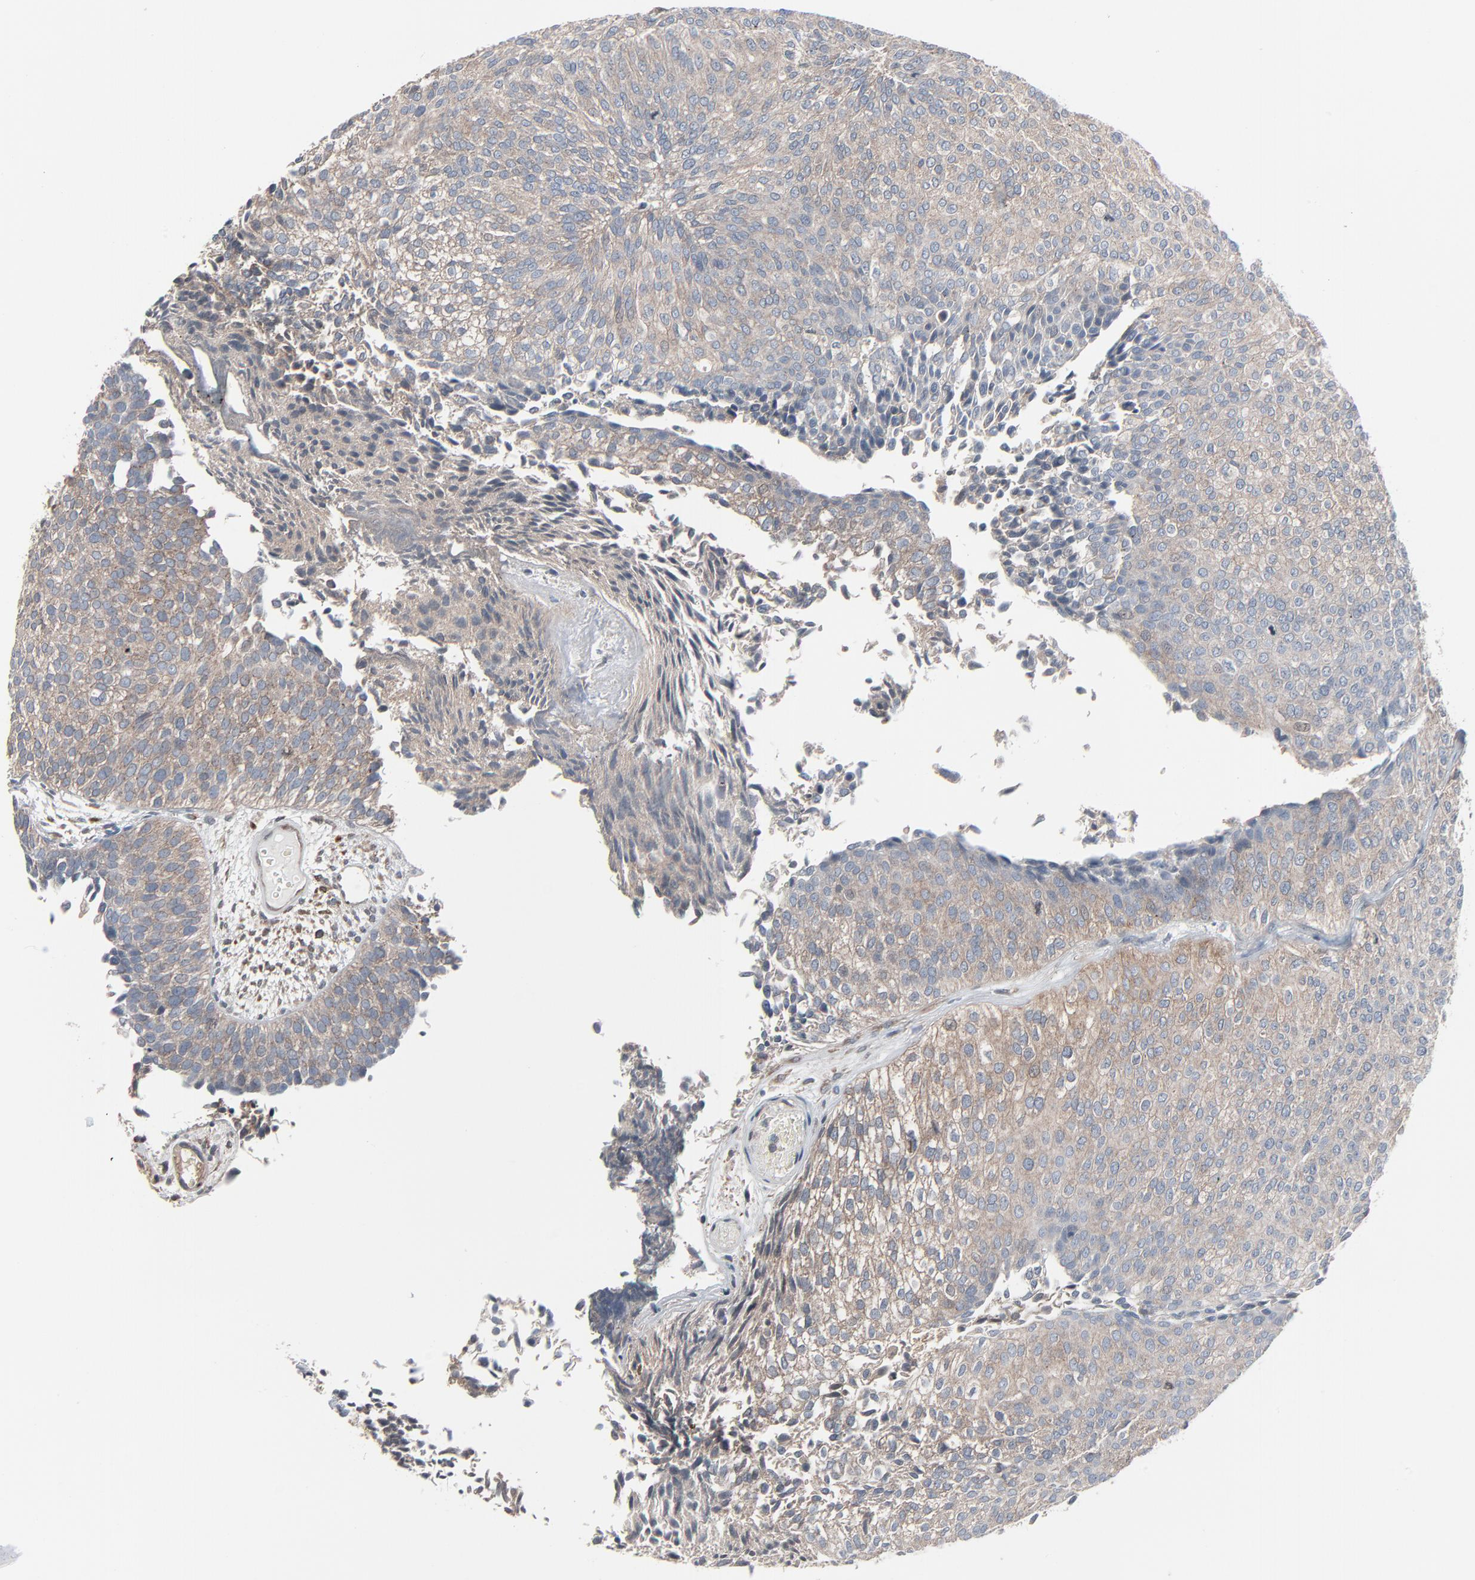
{"staining": {"intensity": "weak", "quantity": ">75%", "location": "cytoplasmic/membranous"}, "tissue": "urothelial cancer", "cell_type": "Tumor cells", "image_type": "cancer", "snomed": [{"axis": "morphology", "description": "Urothelial carcinoma, Low grade"}, {"axis": "topography", "description": "Urinary bladder"}], "caption": "This image demonstrates immunohistochemistry staining of human urothelial cancer, with low weak cytoplasmic/membranous staining in approximately >75% of tumor cells.", "gene": "OPTN", "patient": {"sex": "male", "age": 84}}